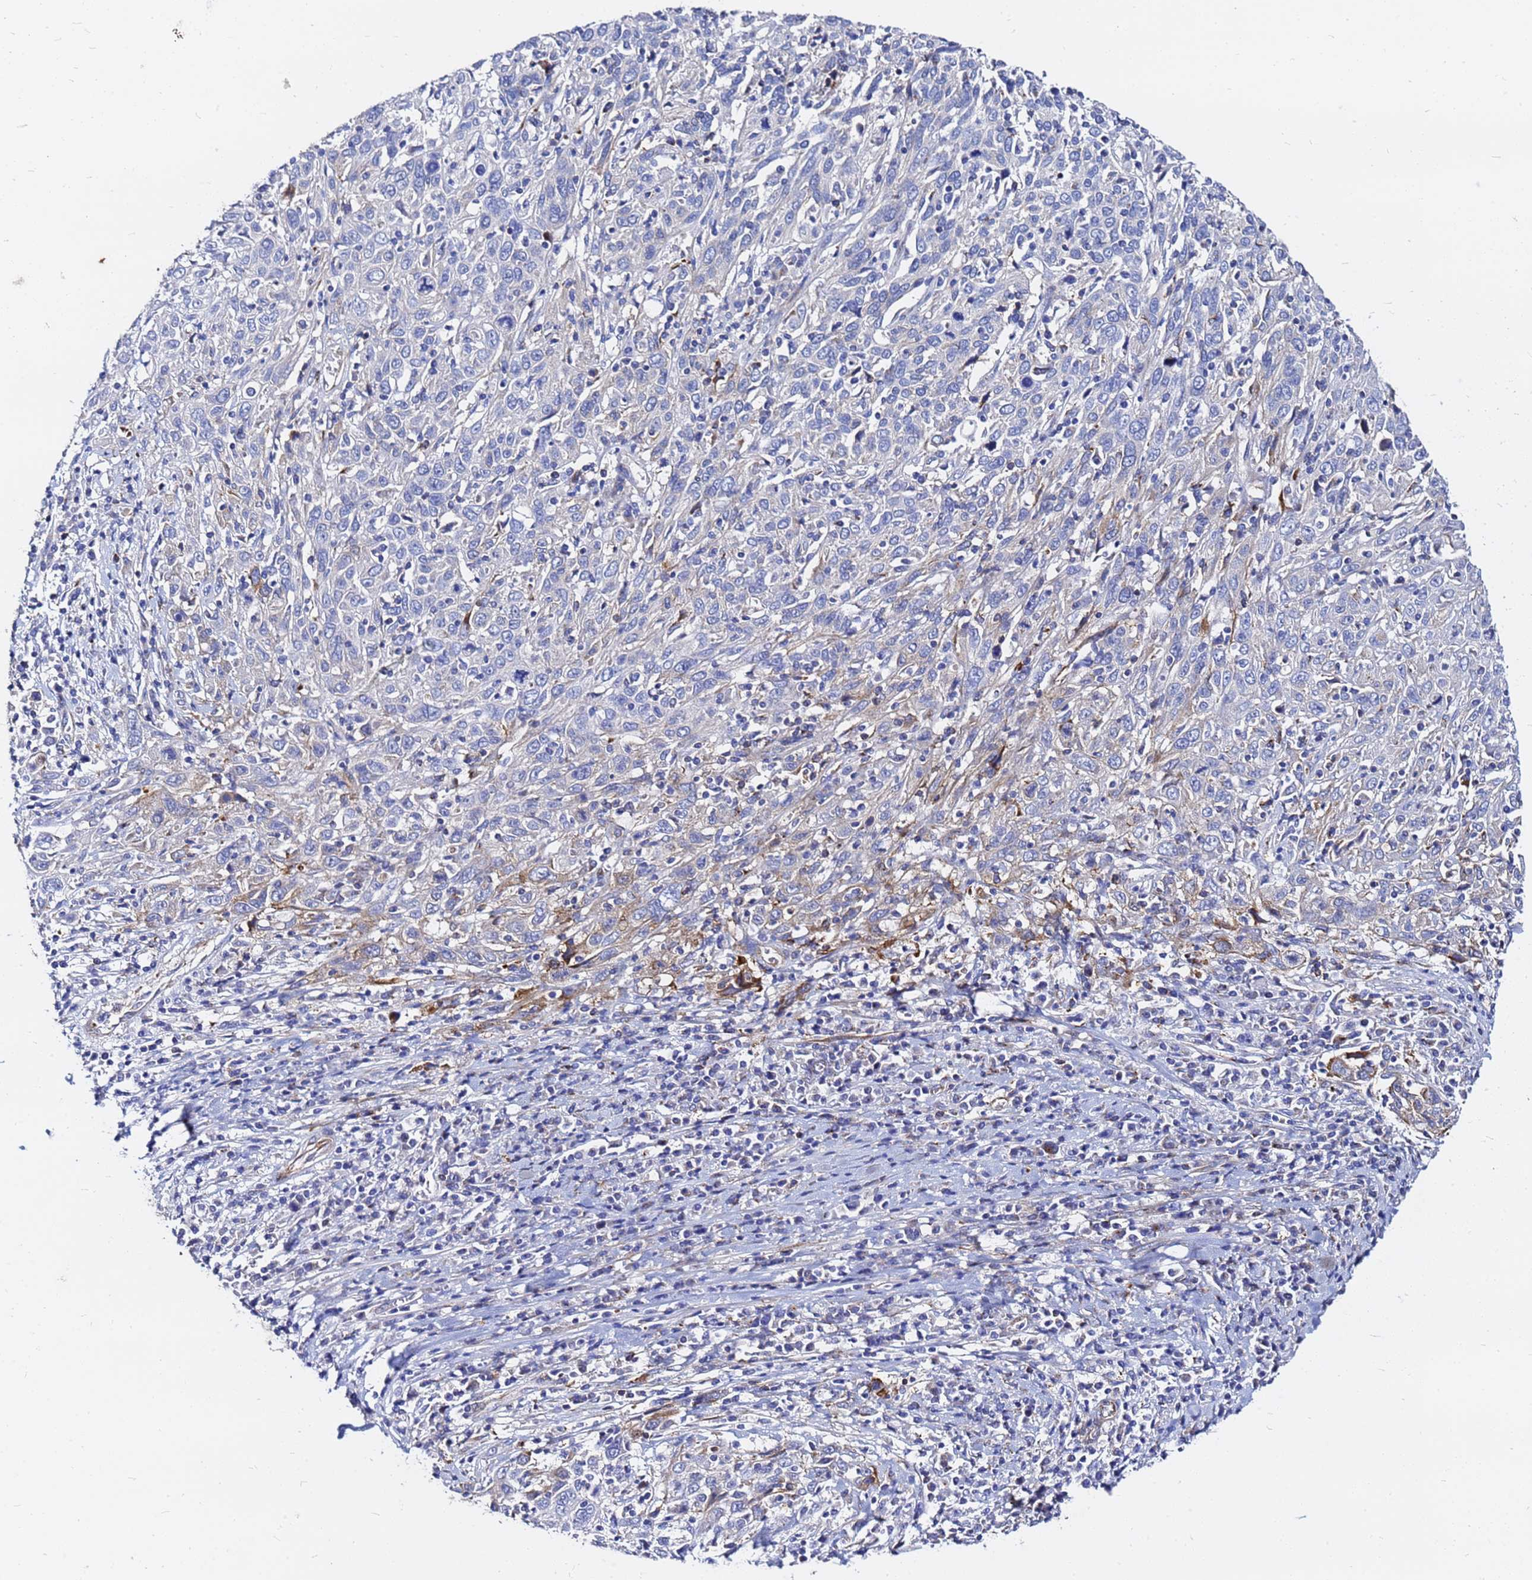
{"staining": {"intensity": "negative", "quantity": "none", "location": "none"}, "tissue": "cervical cancer", "cell_type": "Tumor cells", "image_type": "cancer", "snomed": [{"axis": "morphology", "description": "Squamous cell carcinoma, NOS"}, {"axis": "topography", "description": "Cervix"}], "caption": "There is no significant positivity in tumor cells of cervical squamous cell carcinoma. (DAB immunohistochemistry visualized using brightfield microscopy, high magnification).", "gene": "TUBA8", "patient": {"sex": "female", "age": 46}}